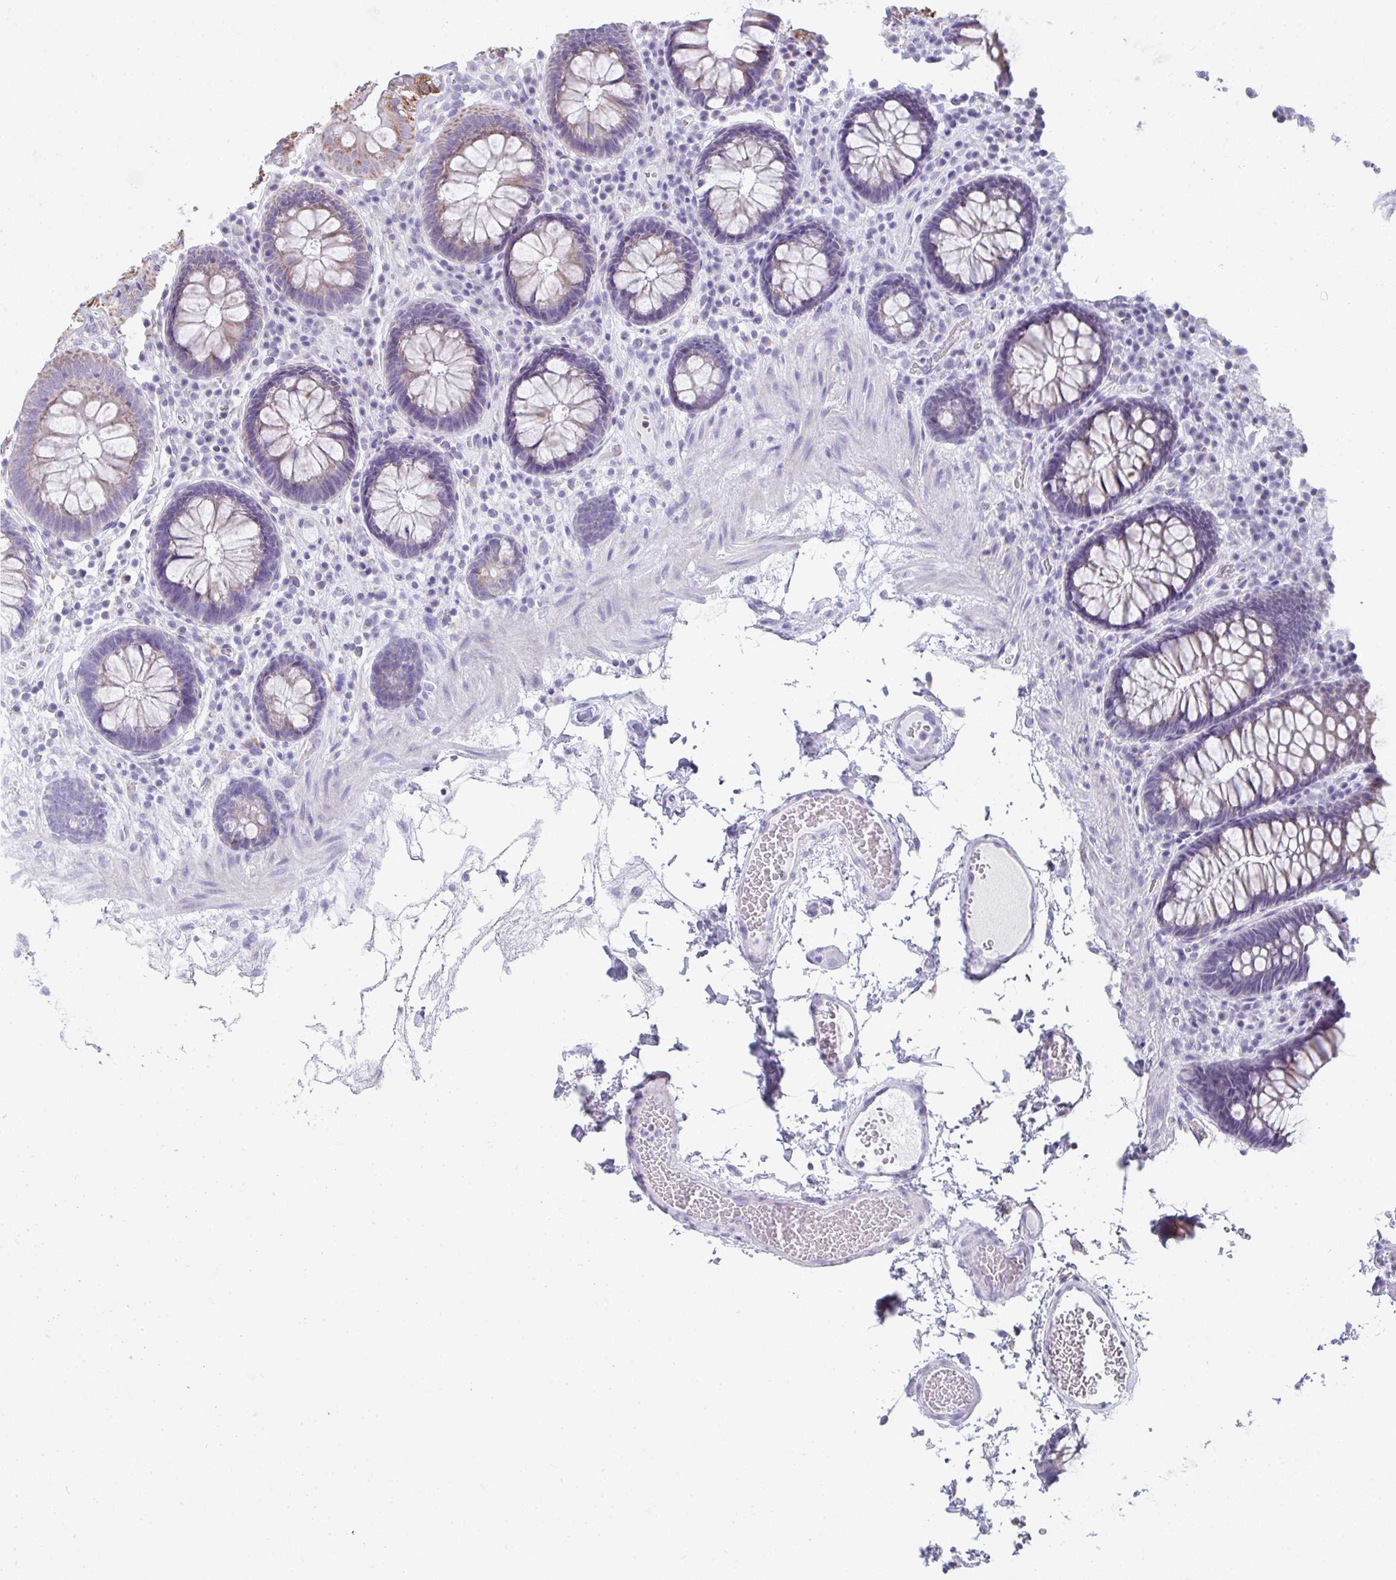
{"staining": {"intensity": "negative", "quantity": "none", "location": "none"}, "tissue": "colon", "cell_type": "Endothelial cells", "image_type": "normal", "snomed": [{"axis": "morphology", "description": "Normal tissue, NOS"}, {"axis": "topography", "description": "Colon"}, {"axis": "topography", "description": "Peripheral nerve tissue"}], "caption": "This micrograph is of normal colon stained with immunohistochemistry (IHC) to label a protein in brown with the nuclei are counter-stained blue. There is no positivity in endothelial cells. The staining was performed using DAB (3,3'-diaminobenzidine) to visualize the protein expression in brown, while the nuclei were stained in blue with hematoxylin (Magnification: 20x).", "gene": "RLF", "patient": {"sex": "male", "age": 84}}